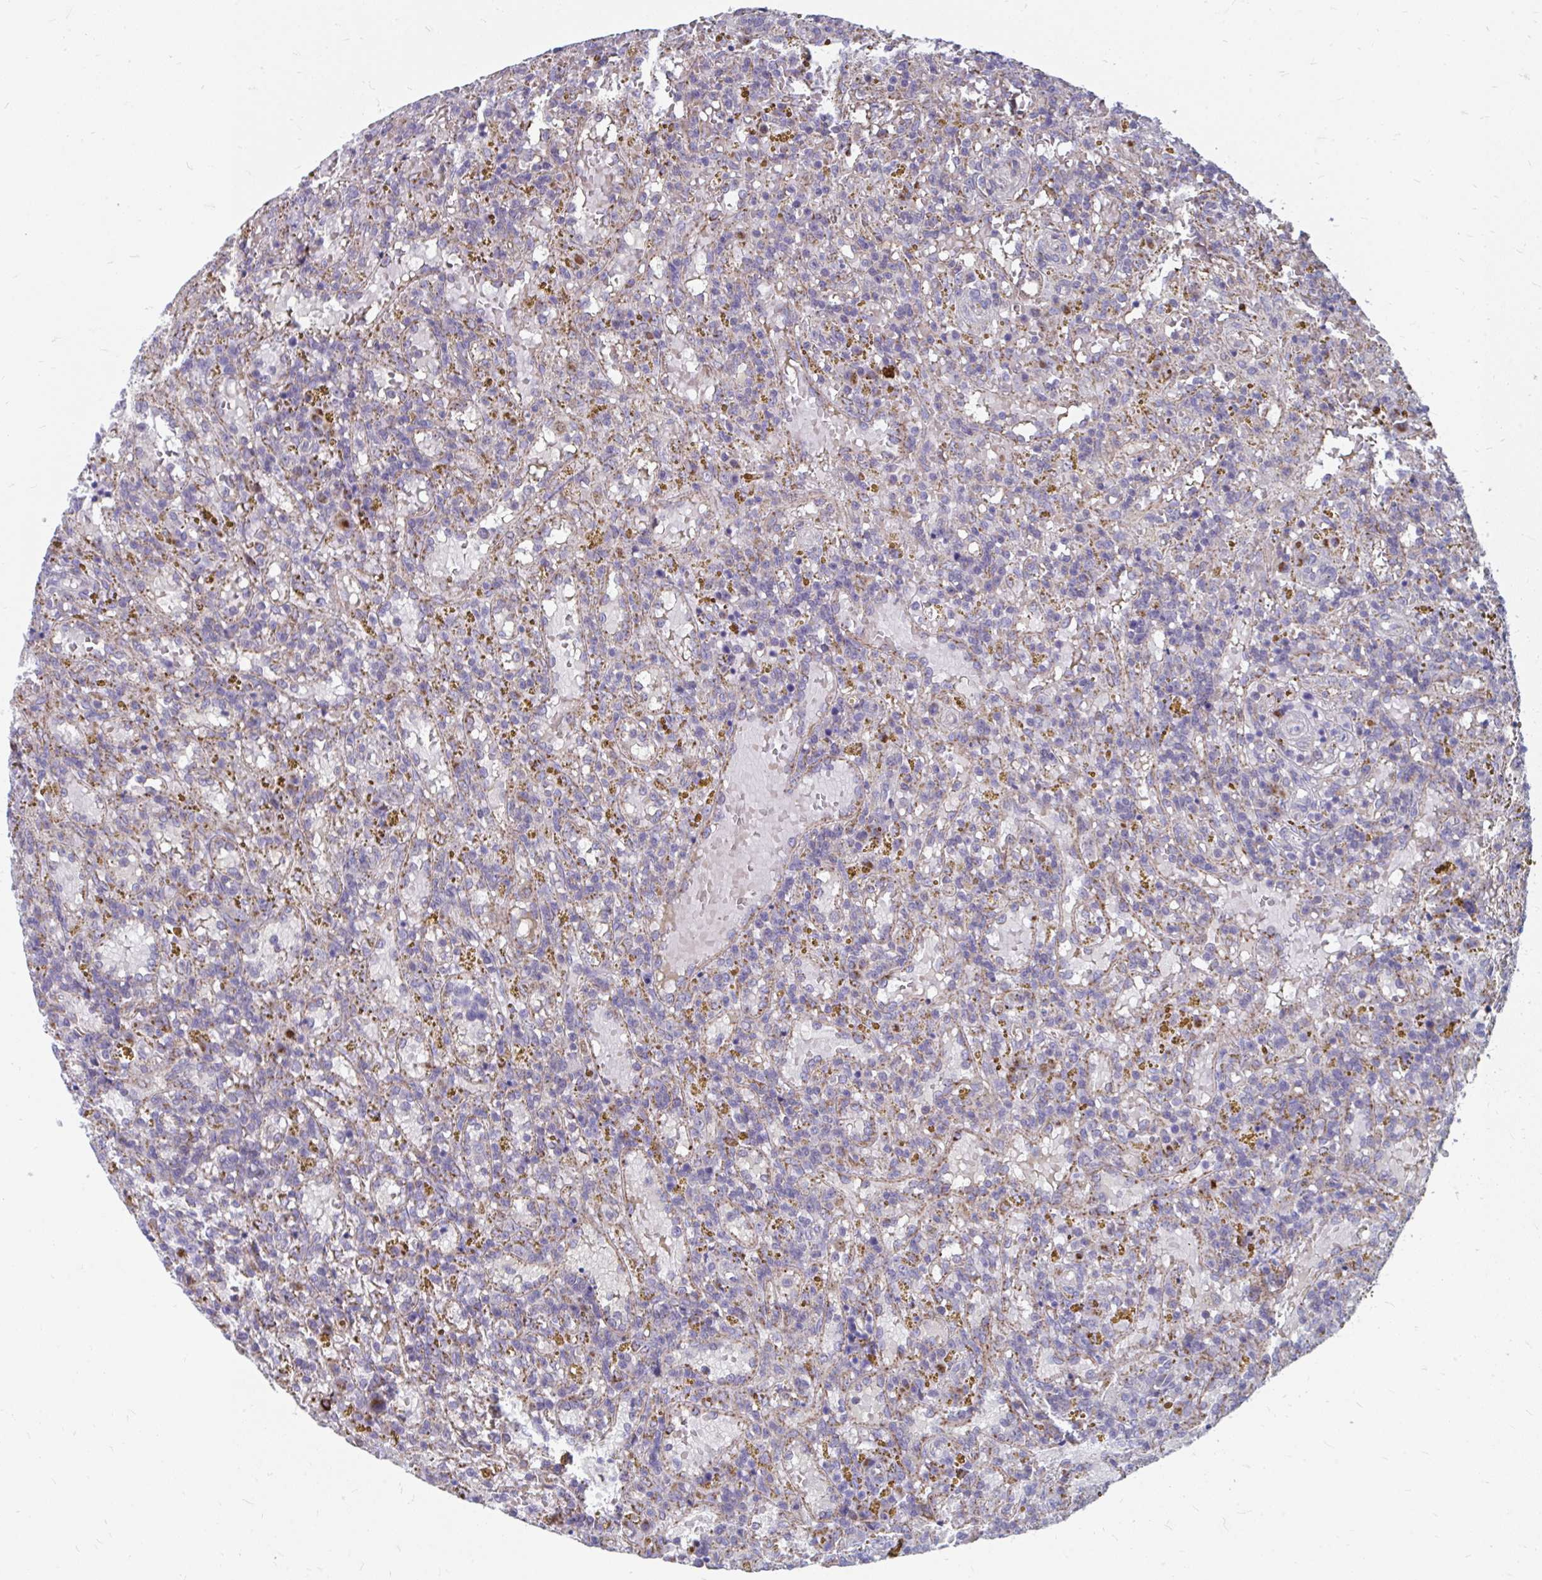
{"staining": {"intensity": "negative", "quantity": "none", "location": "none"}, "tissue": "lymphoma", "cell_type": "Tumor cells", "image_type": "cancer", "snomed": [{"axis": "morphology", "description": "Malignant lymphoma, non-Hodgkin's type, Low grade"}, {"axis": "topography", "description": "Spleen"}], "caption": "Immunohistochemistry of human lymphoma shows no expression in tumor cells. Nuclei are stained in blue.", "gene": "PABIR3", "patient": {"sex": "female", "age": 65}}